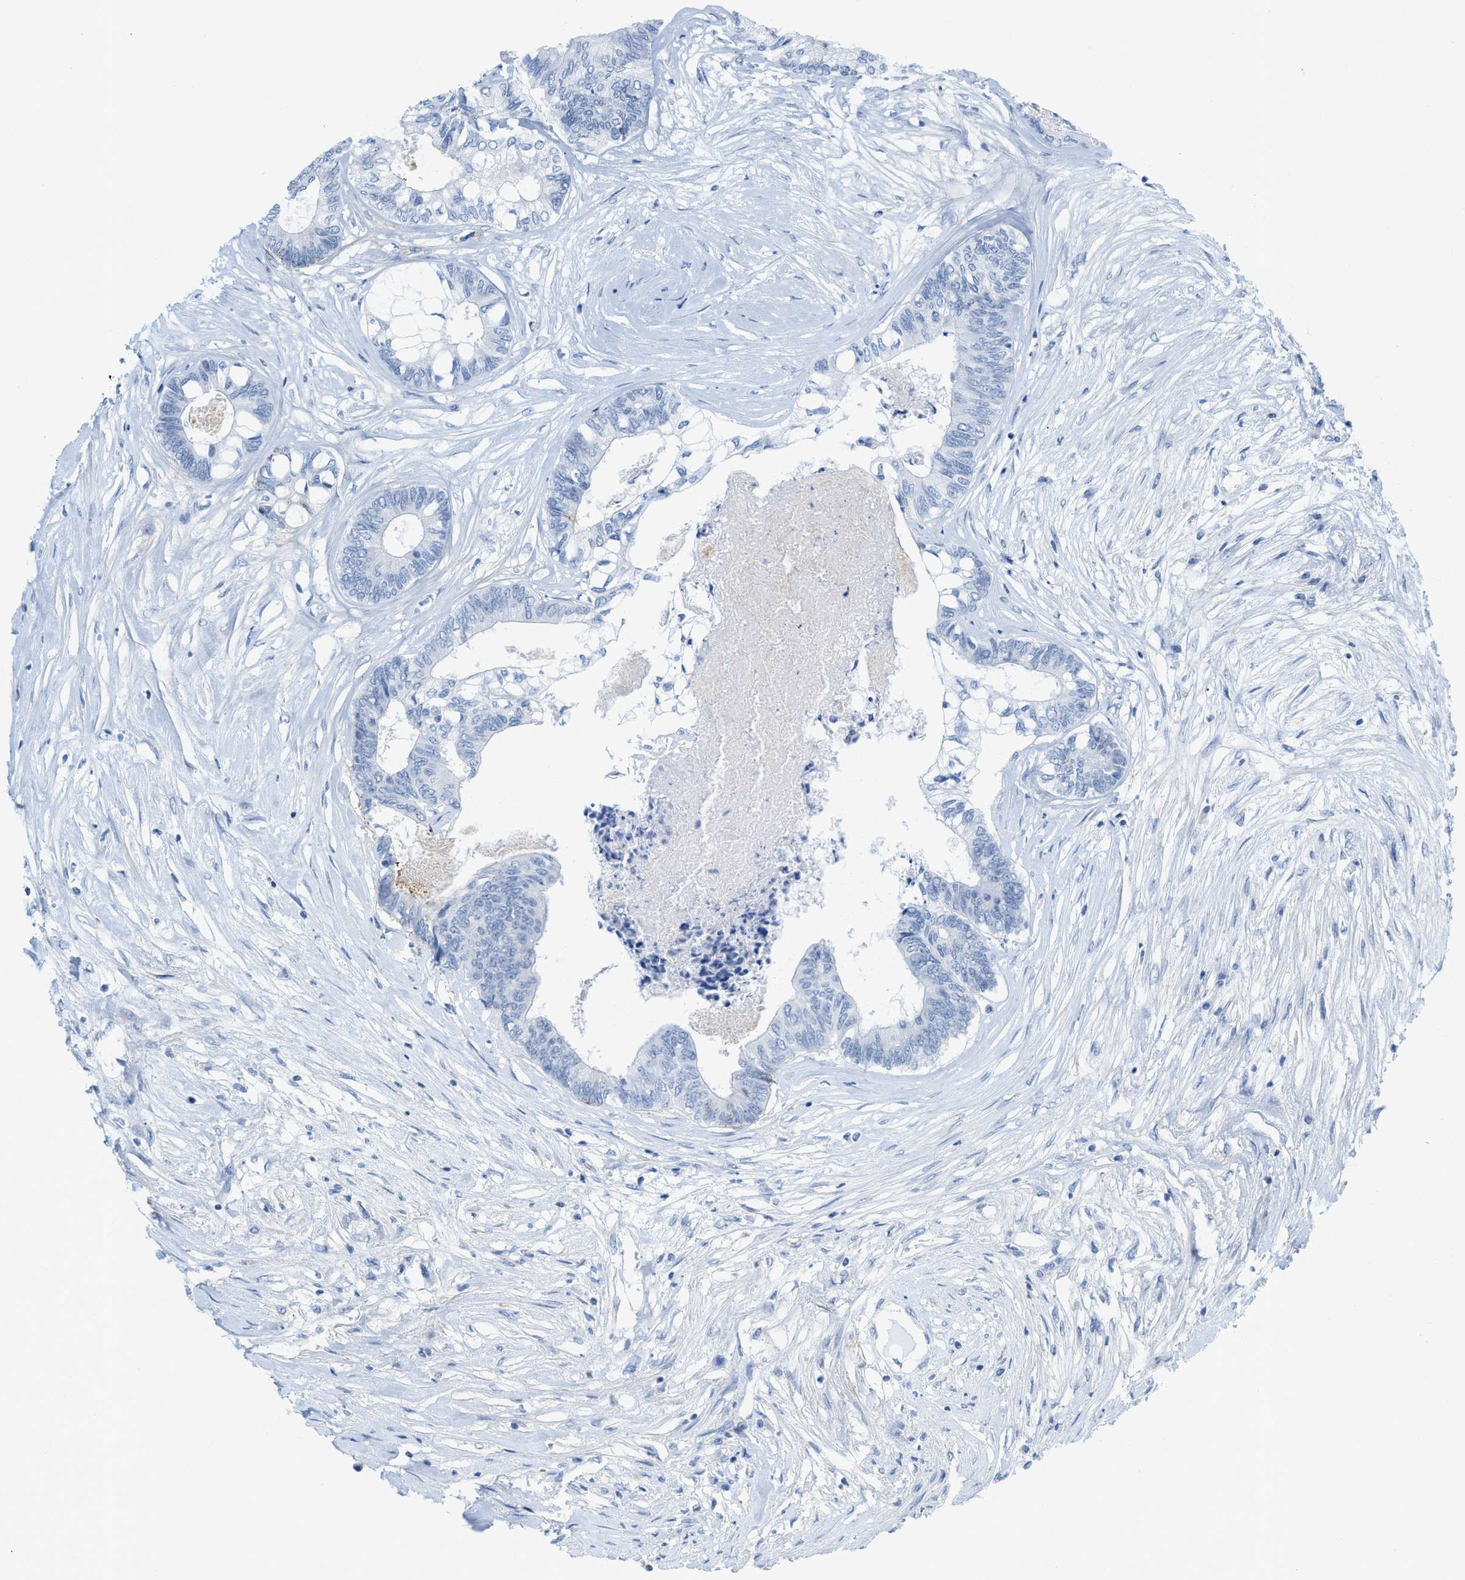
{"staining": {"intensity": "negative", "quantity": "none", "location": "none"}, "tissue": "colorectal cancer", "cell_type": "Tumor cells", "image_type": "cancer", "snomed": [{"axis": "morphology", "description": "Adenocarcinoma, NOS"}, {"axis": "topography", "description": "Rectum"}], "caption": "An immunohistochemistry (IHC) micrograph of colorectal adenocarcinoma is shown. There is no staining in tumor cells of colorectal adenocarcinoma. (DAB (3,3'-diaminobenzidine) immunohistochemistry (IHC) visualized using brightfield microscopy, high magnification).", "gene": "HLTF", "patient": {"sex": "male", "age": 63}}